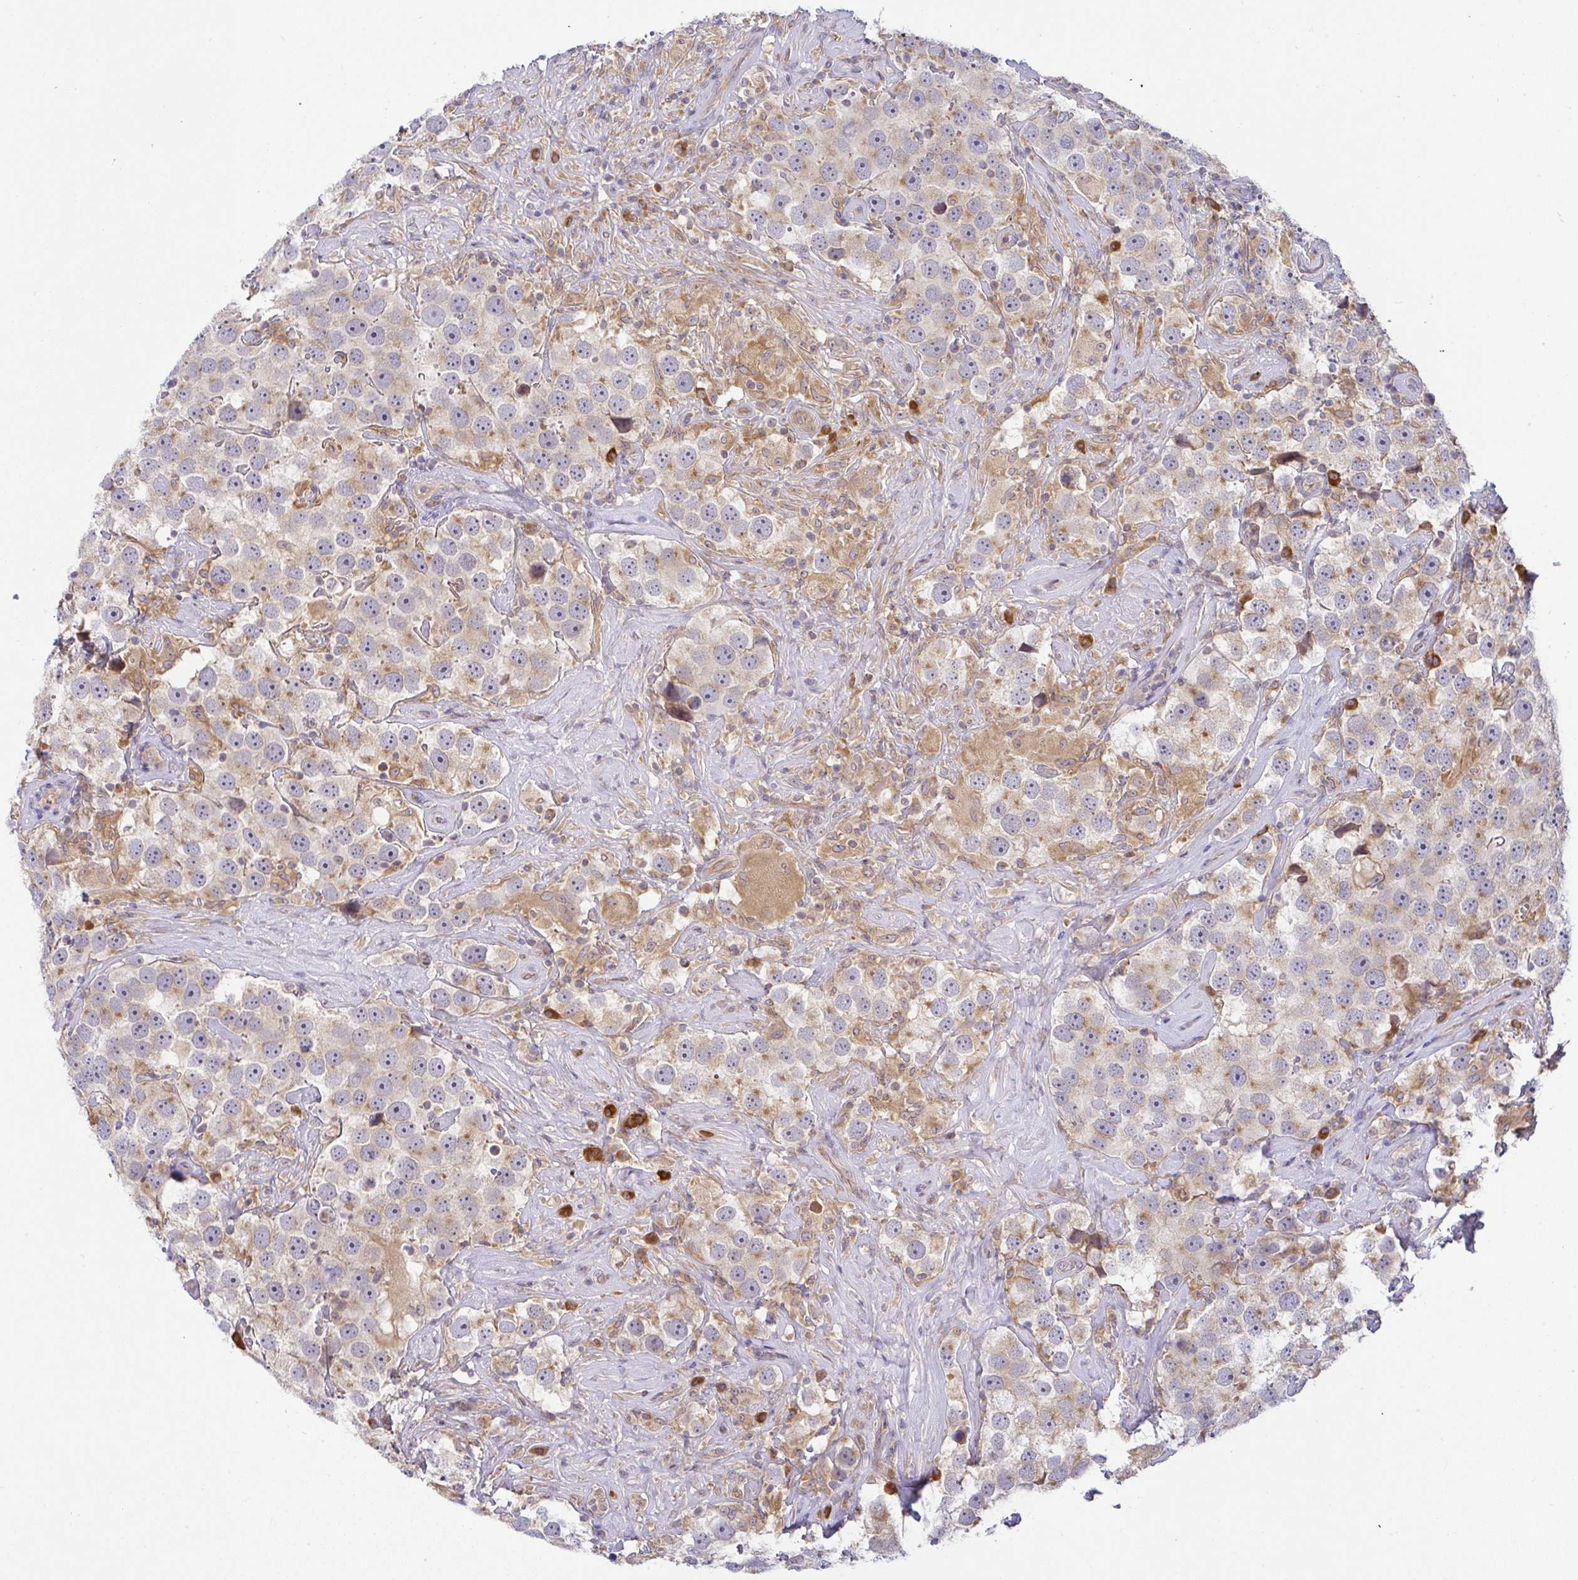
{"staining": {"intensity": "weak", "quantity": ">75%", "location": "cytoplasmic/membranous"}, "tissue": "testis cancer", "cell_type": "Tumor cells", "image_type": "cancer", "snomed": [{"axis": "morphology", "description": "Seminoma, NOS"}, {"axis": "topography", "description": "Testis"}], "caption": "Immunohistochemical staining of testis cancer (seminoma) shows low levels of weak cytoplasmic/membranous expression in about >75% of tumor cells.", "gene": "DERL2", "patient": {"sex": "male", "age": 49}}